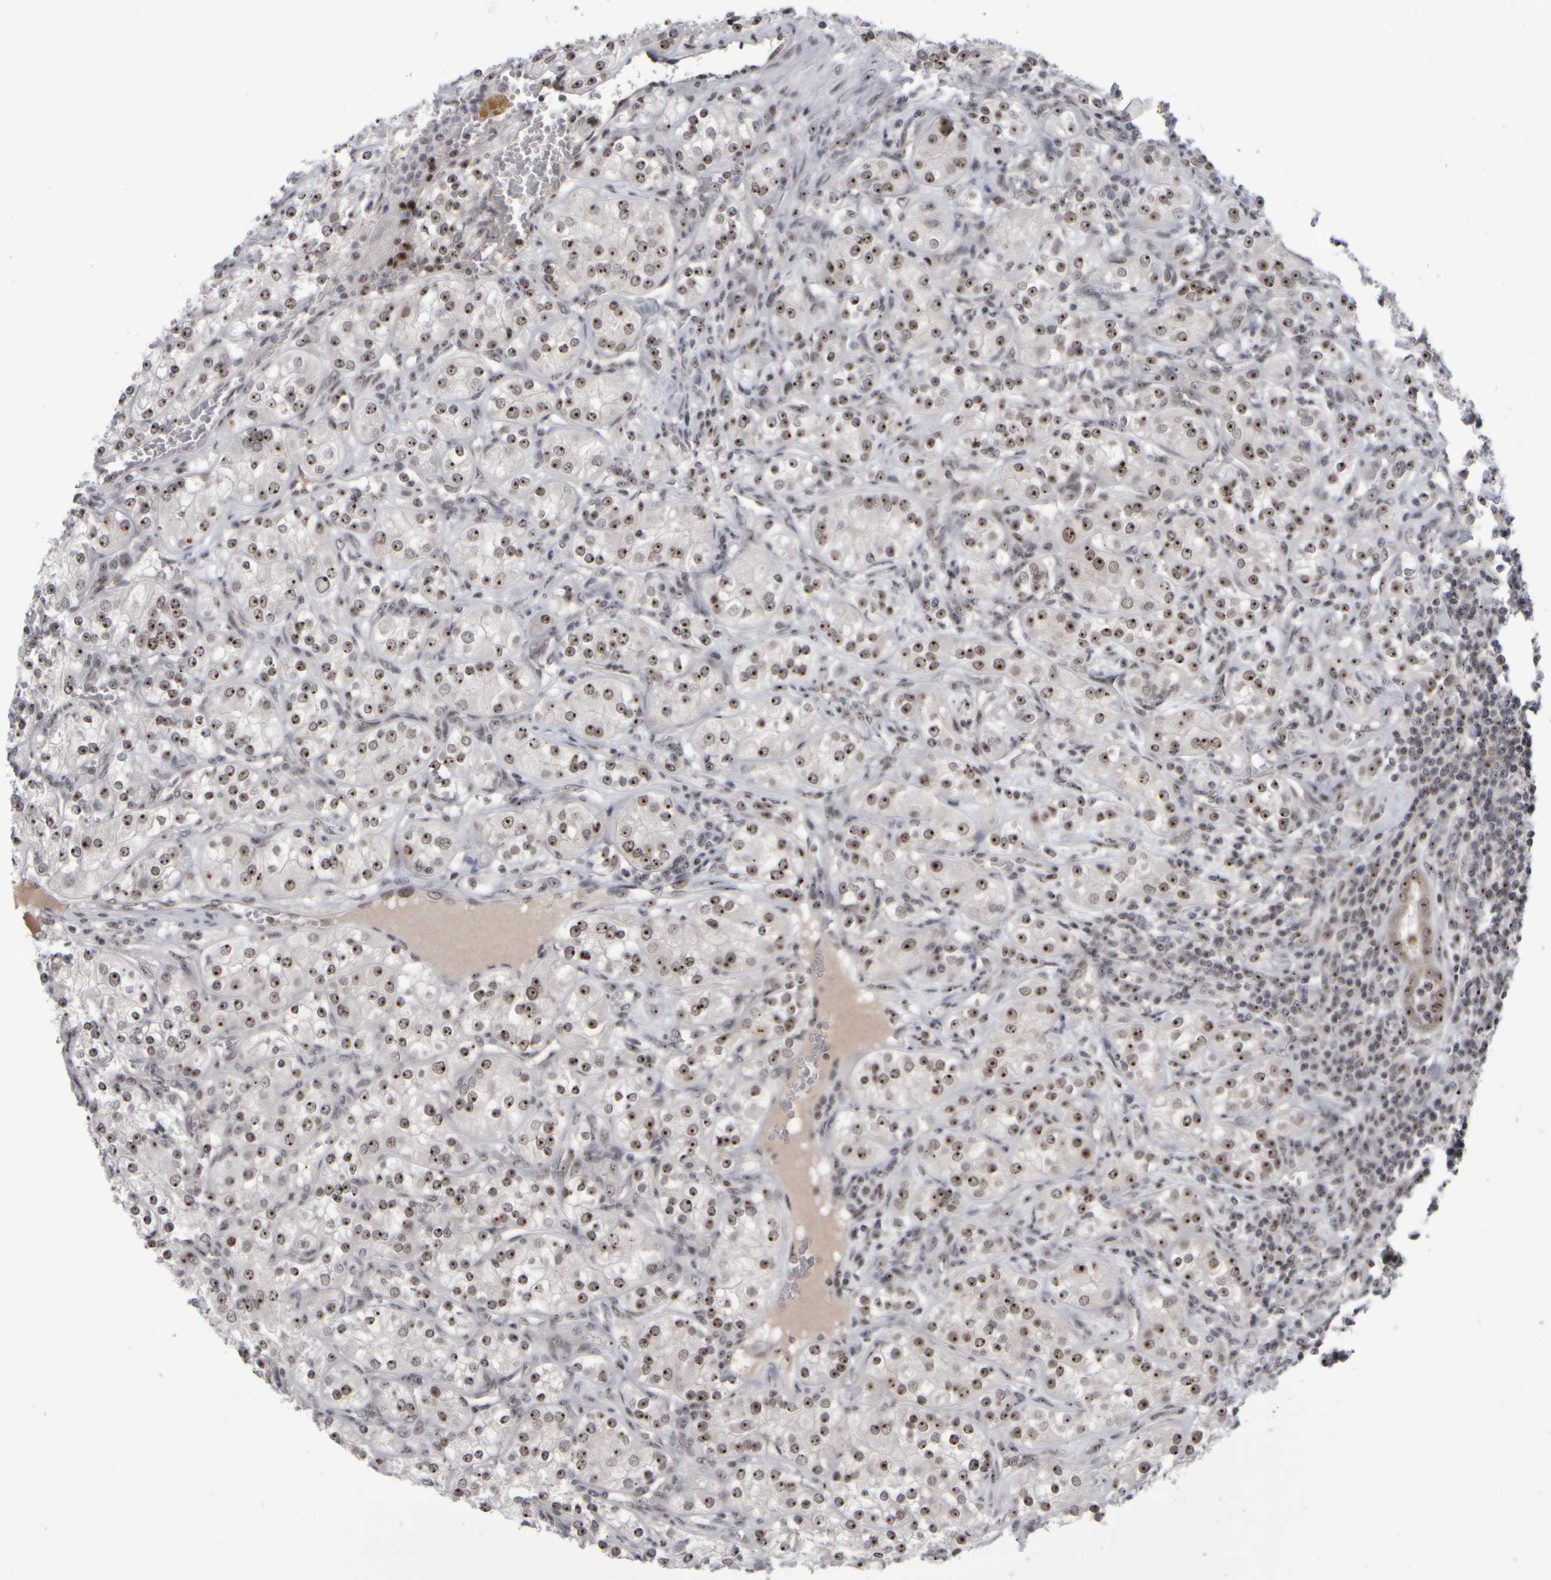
{"staining": {"intensity": "moderate", "quantity": ">75%", "location": "nuclear"}, "tissue": "renal cancer", "cell_type": "Tumor cells", "image_type": "cancer", "snomed": [{"axis": "morphology", "description": "Adenocarcinoma, NOS"}, {"axis": "topography", "description": "Kidney"}], "caption": "An immunohistochemistry micrograph of tumor tissue is shown. Protein staining in brown highlights moderate nuclear positivity in renal cancer (adenocarcinoma) within tumor cells.", "gene": "SURF6", "patient": {"sex": "male", "age": 77}}